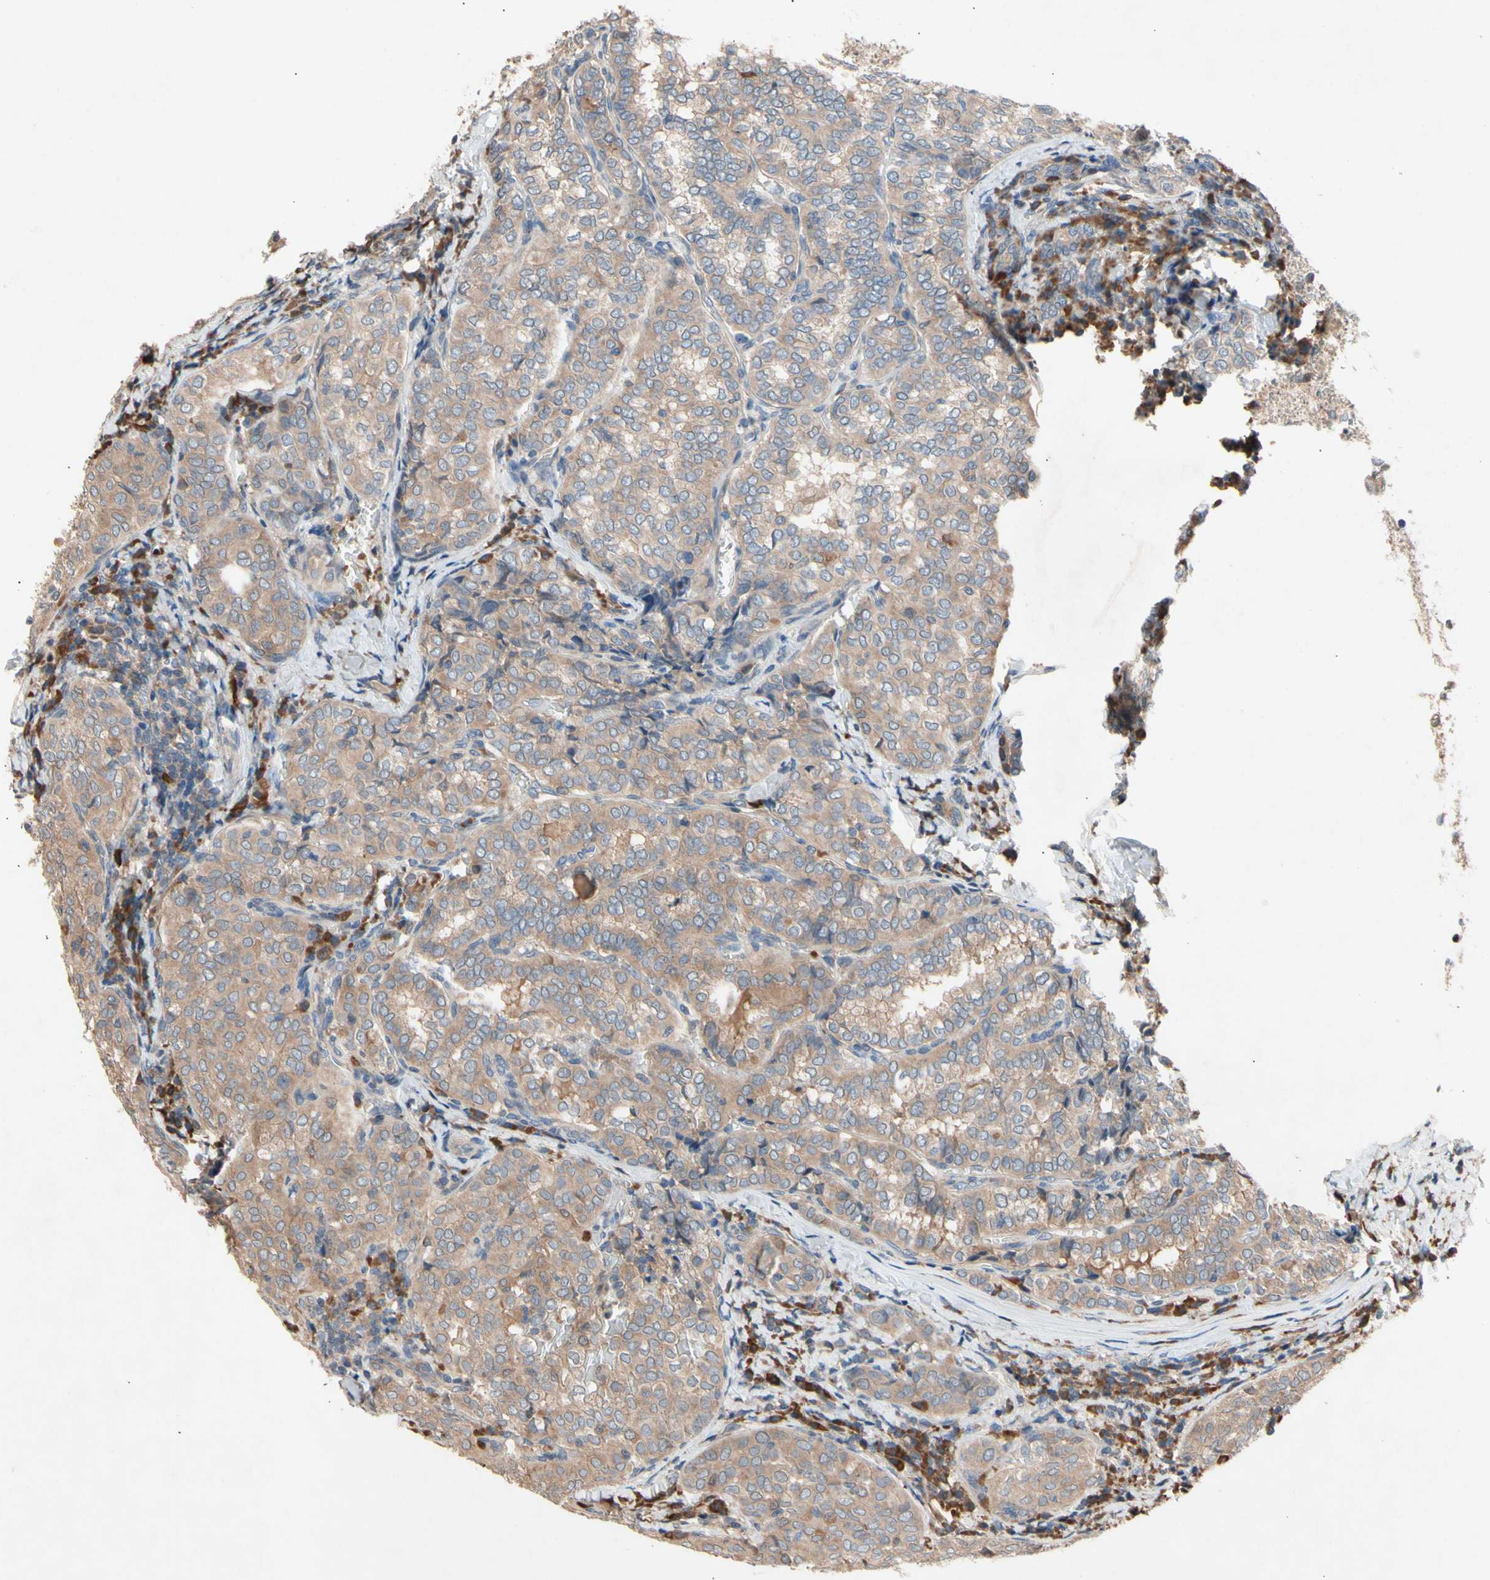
{"staining": {"intensity": "moderate", "quantity": ">75%", "location": "cytoplasmic/membranous"}, "tissue": "thyroid cancer", "cell_type": "Tumor cells", "image_type": "cancer", "snomed": [{"axis": "morphology", "description": "Normal tissue, NOS"}, {"axis": "morphology", "description": "Papillary adenocarcinoma, NOS"}, {"axis": "topography", "description": "Thyroid gland"}], "caption": "About >75% of tumor cells in human papillary adenocarcinoma (thyroid) demonstrate moderate cytoplasmic/membranous protein expression as visualized by brown immunohistochemical staining.", "gene": "PRDX4", "patient": {"sex": "female", "age": 30}}